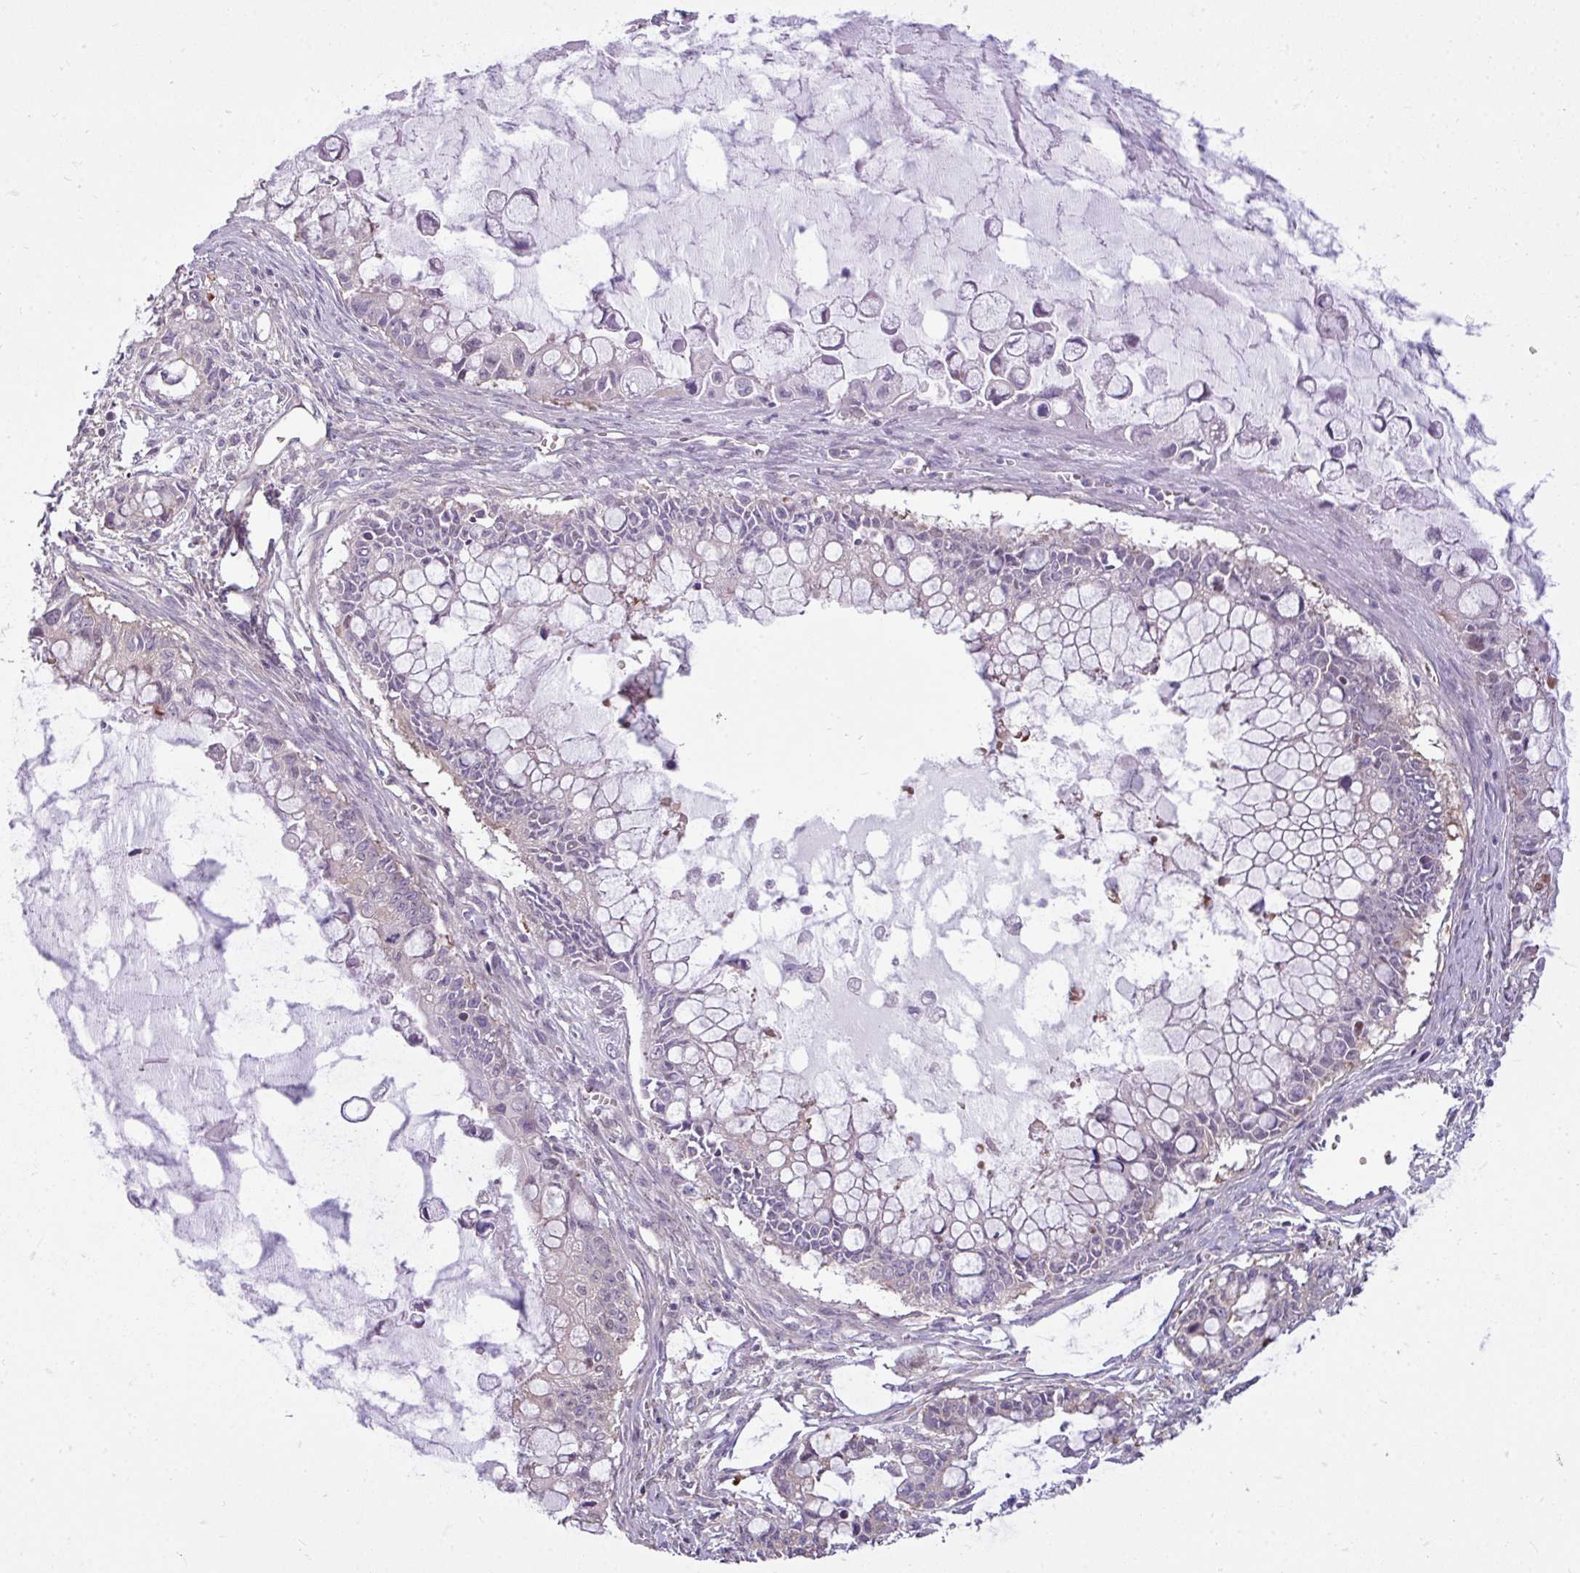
{"staining": {"intensity": "negative", "quantity": "none", "location": "none"}, "tissue": "ovarian cancer", "cell_type": "Tumor cells", "image_type": "cancer", "snomed": [{"axis": "morphology", "description": "Cystadenocarcinoma, mucinous, NOS"}, {"axis": "topography", "description": "Ovary"}], "caption": "The micrograph exhibits no significant positivity in tumor cells of mucinous cystadenocarcinoma (ovarian). (DAB immunohistochemistry visualized using brightfield microscopy, high magnification).", "gene": "CAMK2B", "patient": {"sex": "female", "age": 63}}